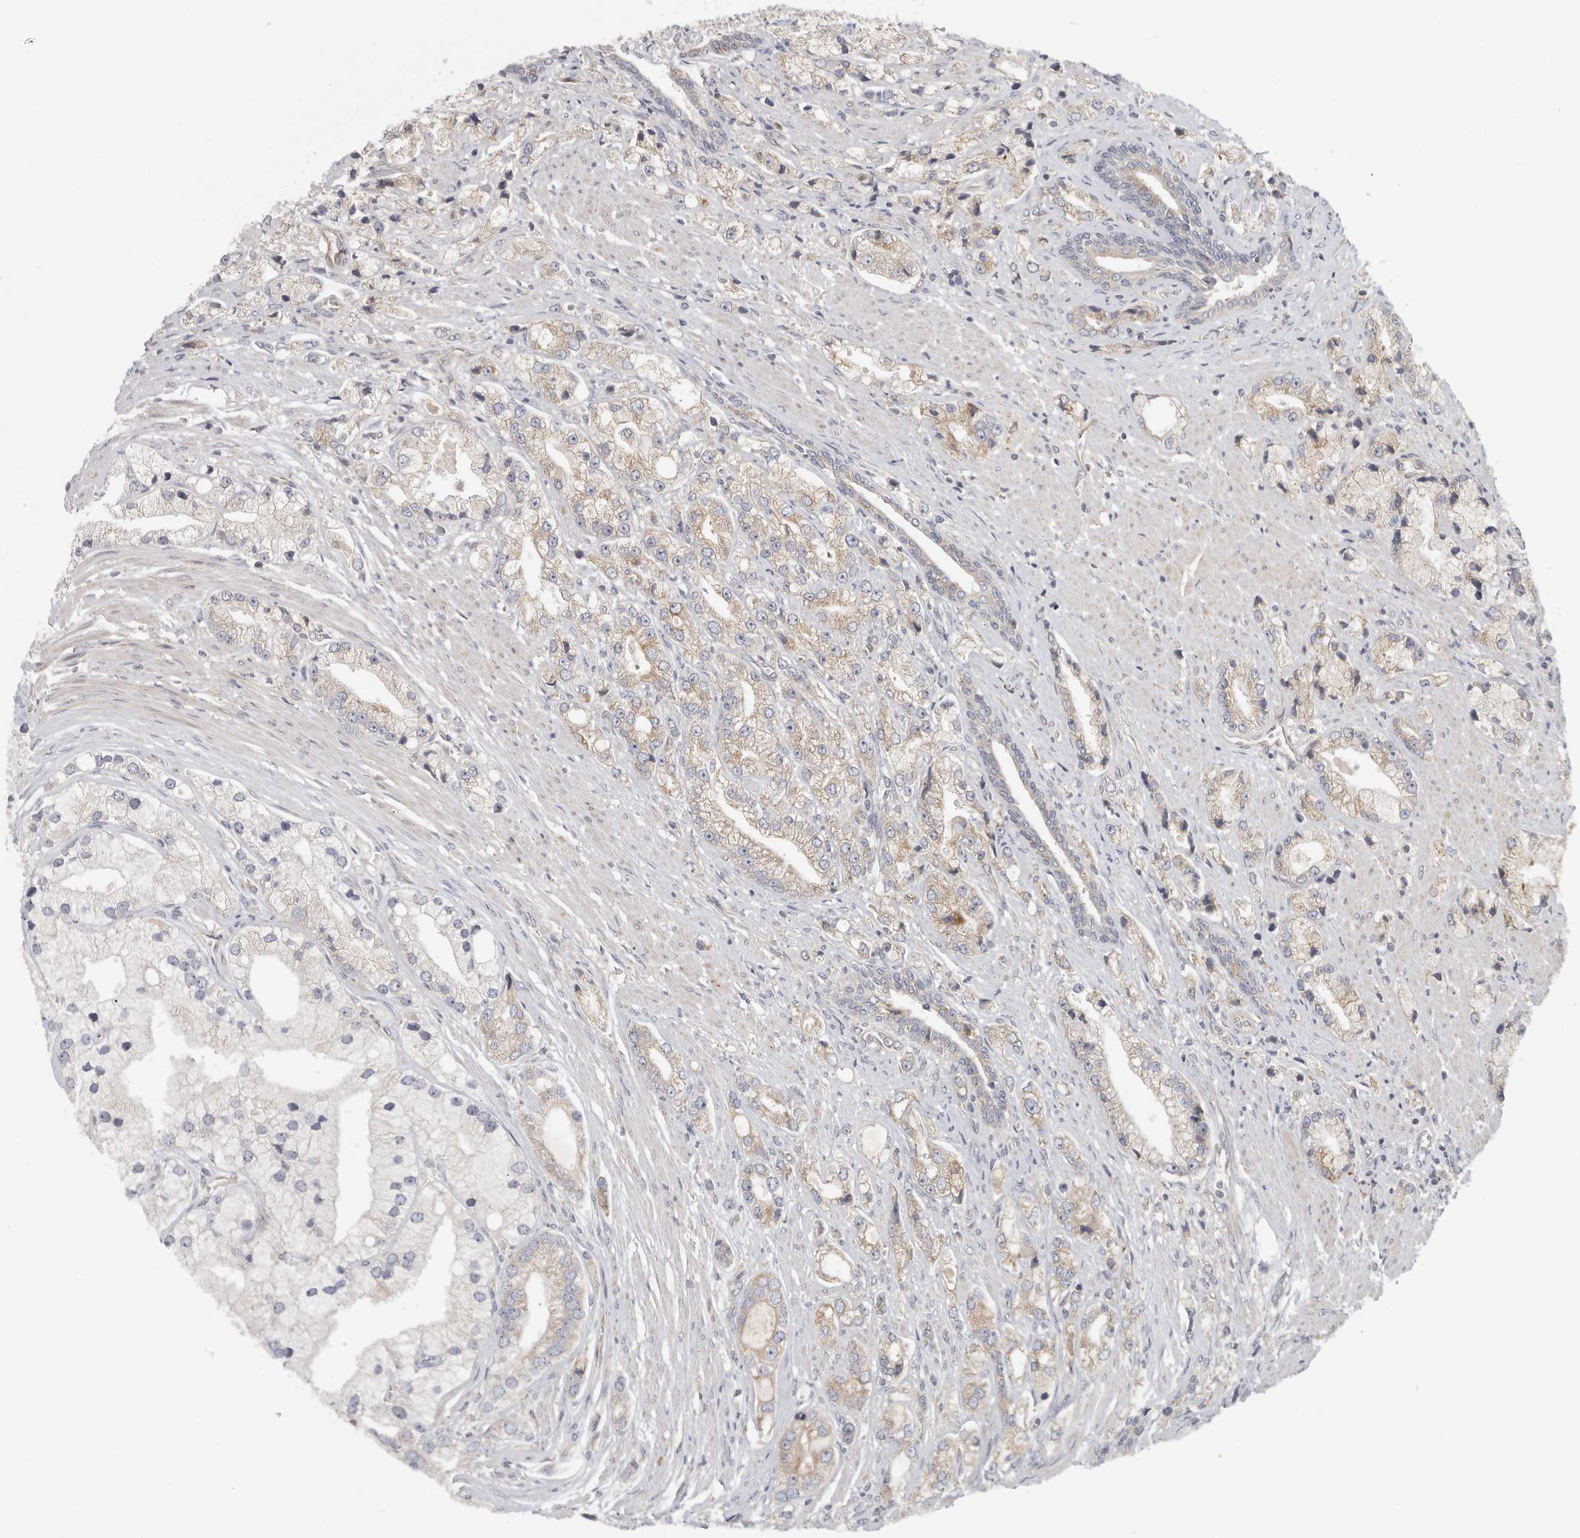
{"staining": {"intensity": "weak", "quantity": "25%-75%", "location": "cytoplasmic/membranous"}, "tissue": "prostate cancer", "cell_type": "Tumor cells", "image_type": "cancer", "snomed": [{"axis": "morphology", "description": "Adenocarcinoma, High grade"}, {"axis": "topography", "description": "Prostate"}], "caption": "An immunohistochemistry histopathology image of tumor tissue is shown. Protein staining in brown shows weak cytoplasmic/membranous positivity in prostate high-grade adenocarcinoma within tumor cells. (DAB (3,3'-diaminobenzidine) IHC with brightfield microscopy, high magnification).", "gene": "BCAP29", "patient": {"sex": "male", "age": 50}}